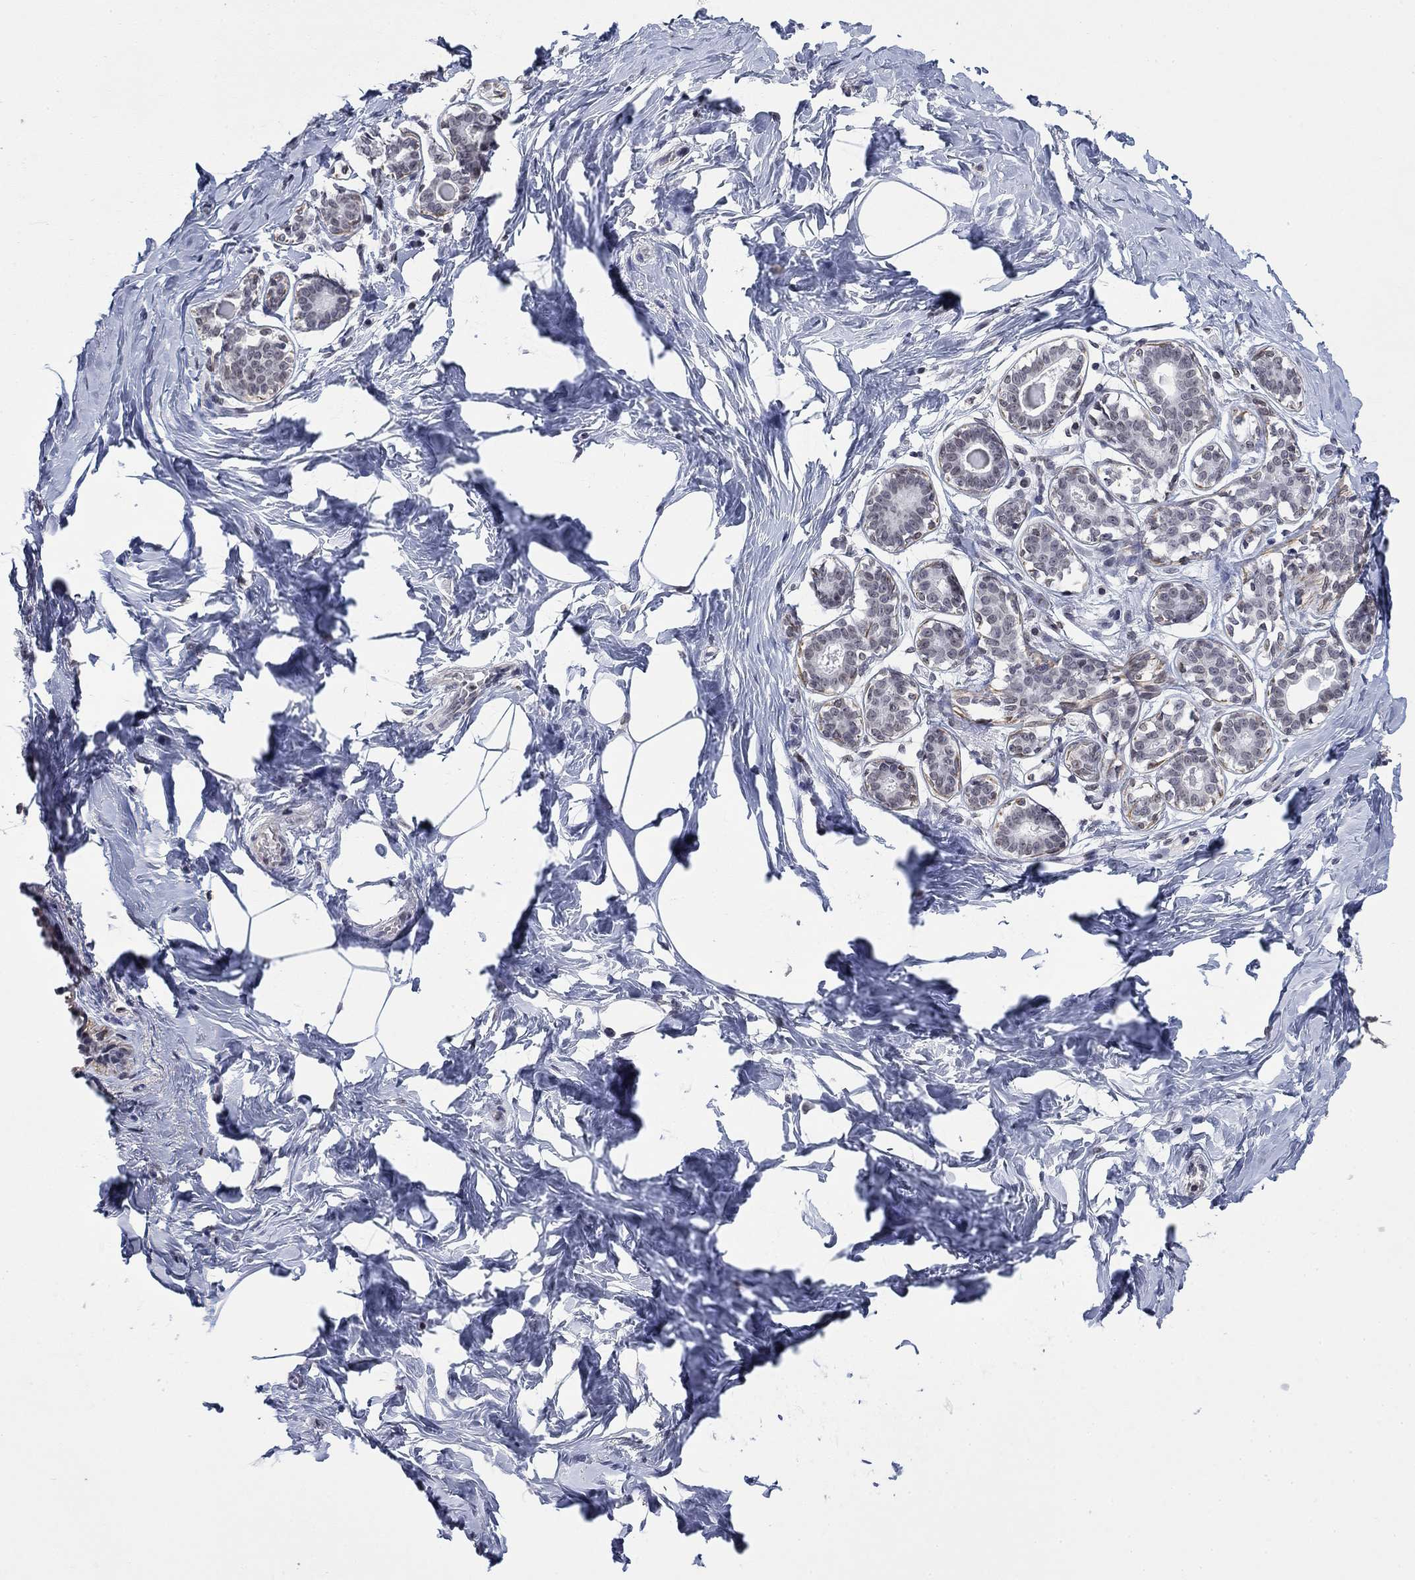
{"staining": {"intensity": "negative", "quantity": "none", "location": "none"}, "tissue": "breast", "cell_type": "Adipocytes", "image_type": "normal", "snomed": [{"axis": "morphology", "description": "Normal tissue, NOS"}, {"axis": "morphology", "description": "Lobular carcinoma, in situ"}, {"axis": "topography", "description": "Breast"}], "caption": "This is a histopathology image of immunohistochemistry (IHC) staining of benign breast, which shows no expression in adipocytes. (Stains: DAB immunohistochemistry with hematoxylin counter stain, Microscopy: brightfield microscopy at high magnification).", "gene": "TOR1AIP1", "patient": {"sex": "female", "age": 35}}